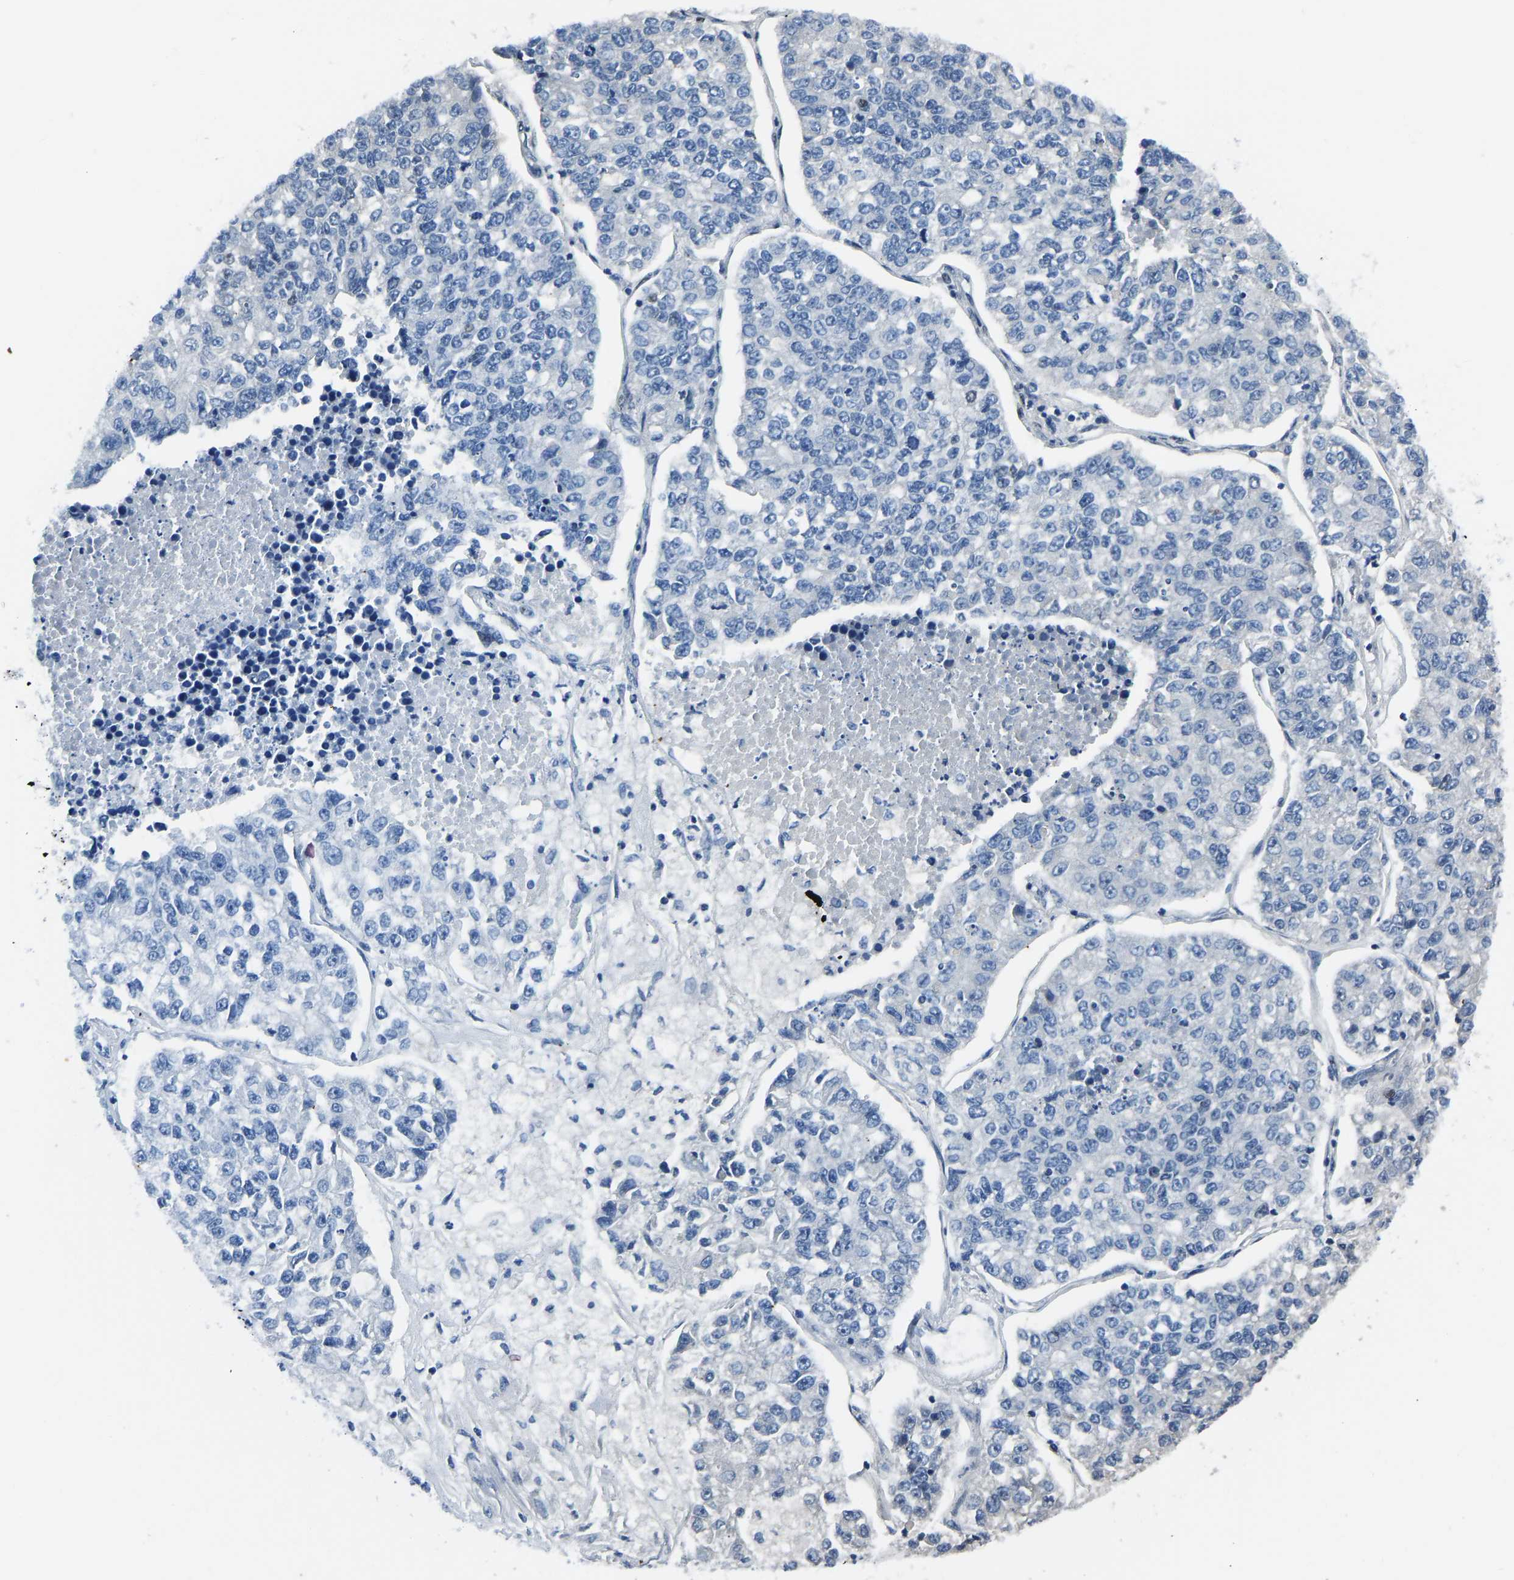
{"staining": {"intensity": "negative", "quantity": "none", "location": "none"}, "tissue": "lung cancer", "cell_type": "Tumor cells", "image_type": "cancer", "snomed": [{"axis": "morphology", "description": "Adenocarcinoma, NOS"}, {"axis": "topography", "description": "Lung"}], "caption": "Adenocarcinoma (lung) was stained to show a protein in brown. There is no significant expression in tumor cells.", "gene": "EGR1", "patient": {"sex": "male", "age": 49}}